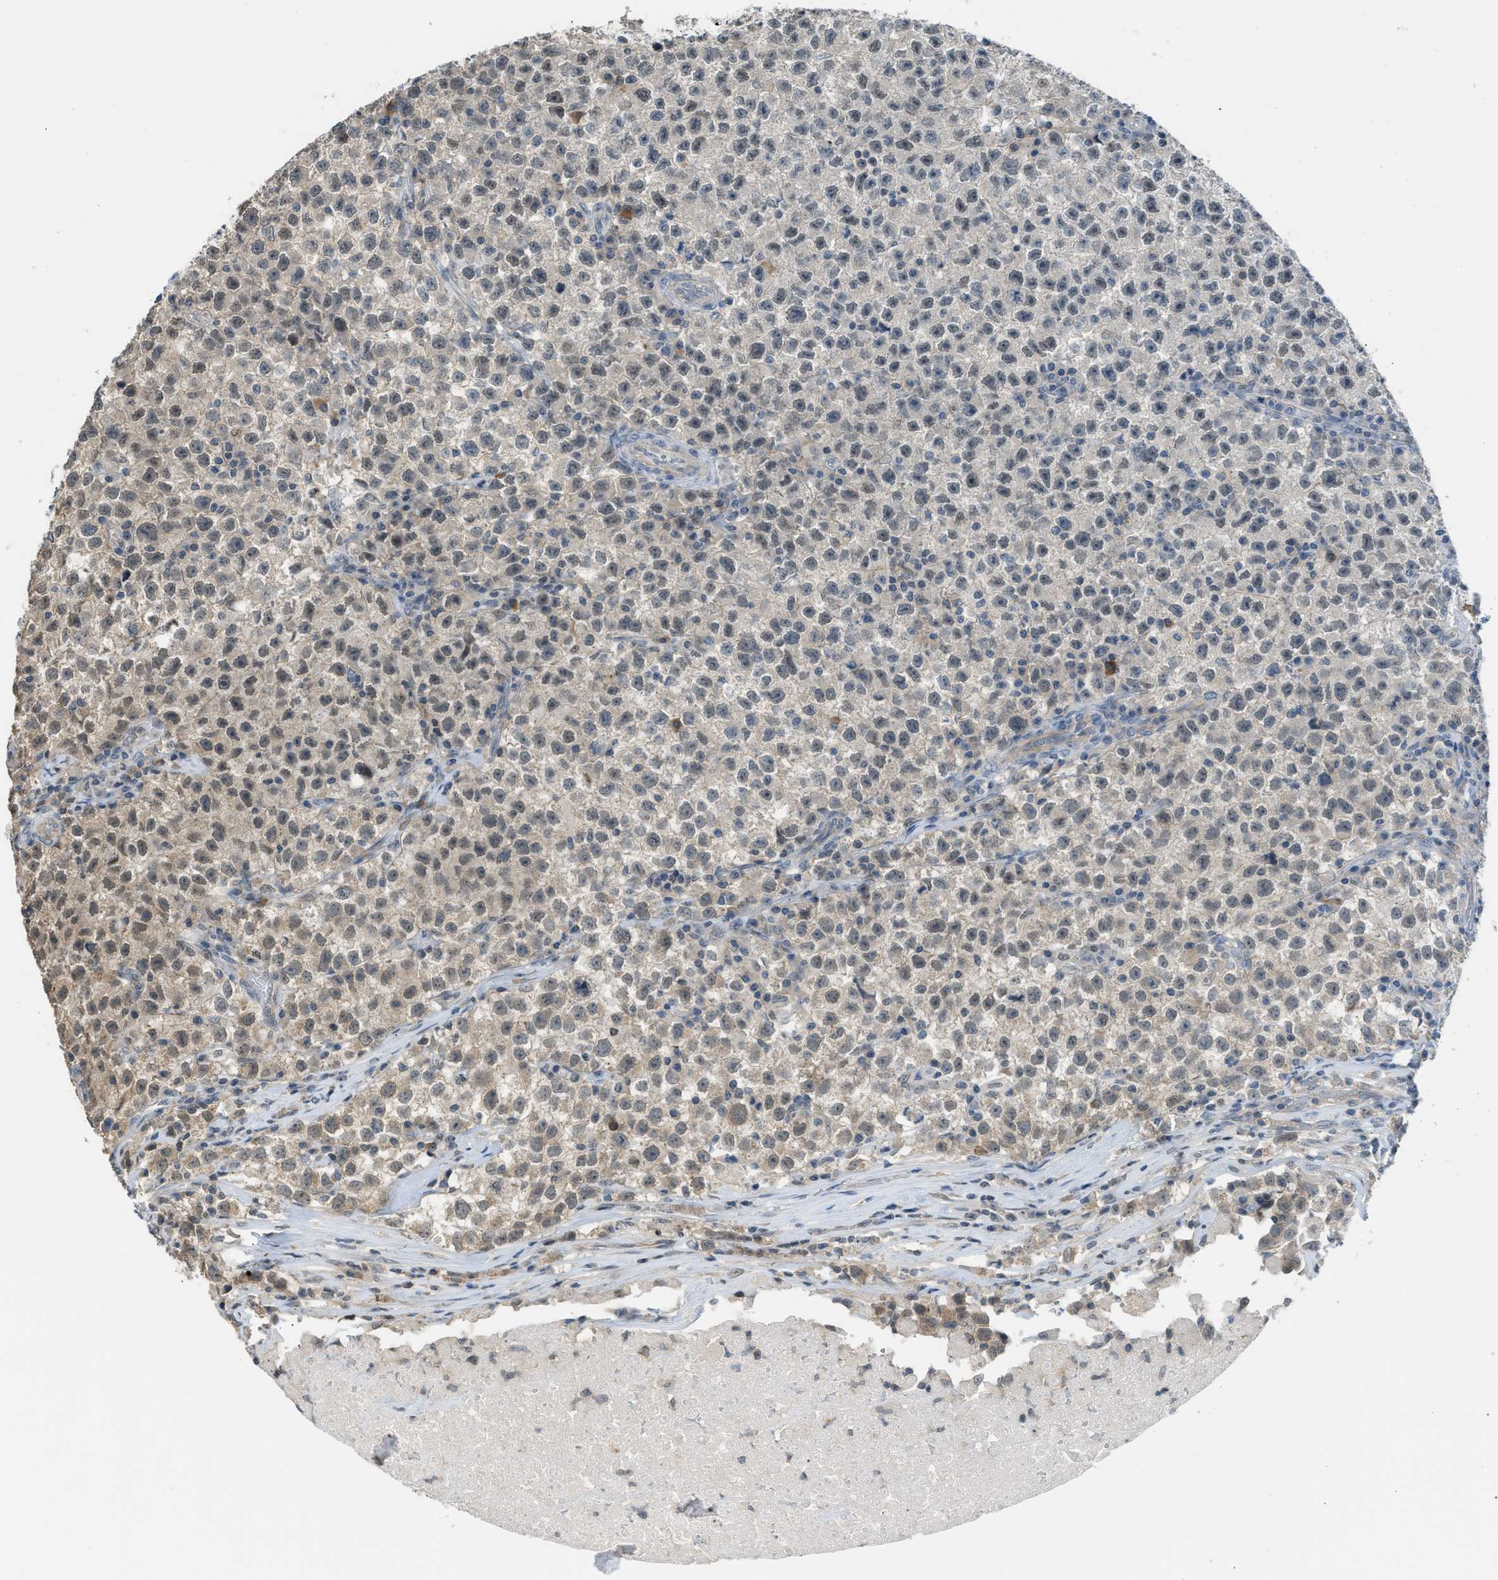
{"staining": {"intensity": "weak", "quantity": "25%-75%", "location": "cytoplasmic/membranous"}, "tissue": "testis cancer", "cell_type": "Tumor cells", "image_type": "cancer", "snomed": [{"axis": "morphology", "description": "Seminoma, NOS"}, {"axis": "topography", "description": "Testis"}], "caption": "Protein expression by immunohistochemistry (IHC) reveals weak cytoplasmic/membranous staining in approximately 25%-75% of tumor cells in seminoma (testis).", "gene": "TTBK2", "patient": {"sex": "male", "age": 22}}